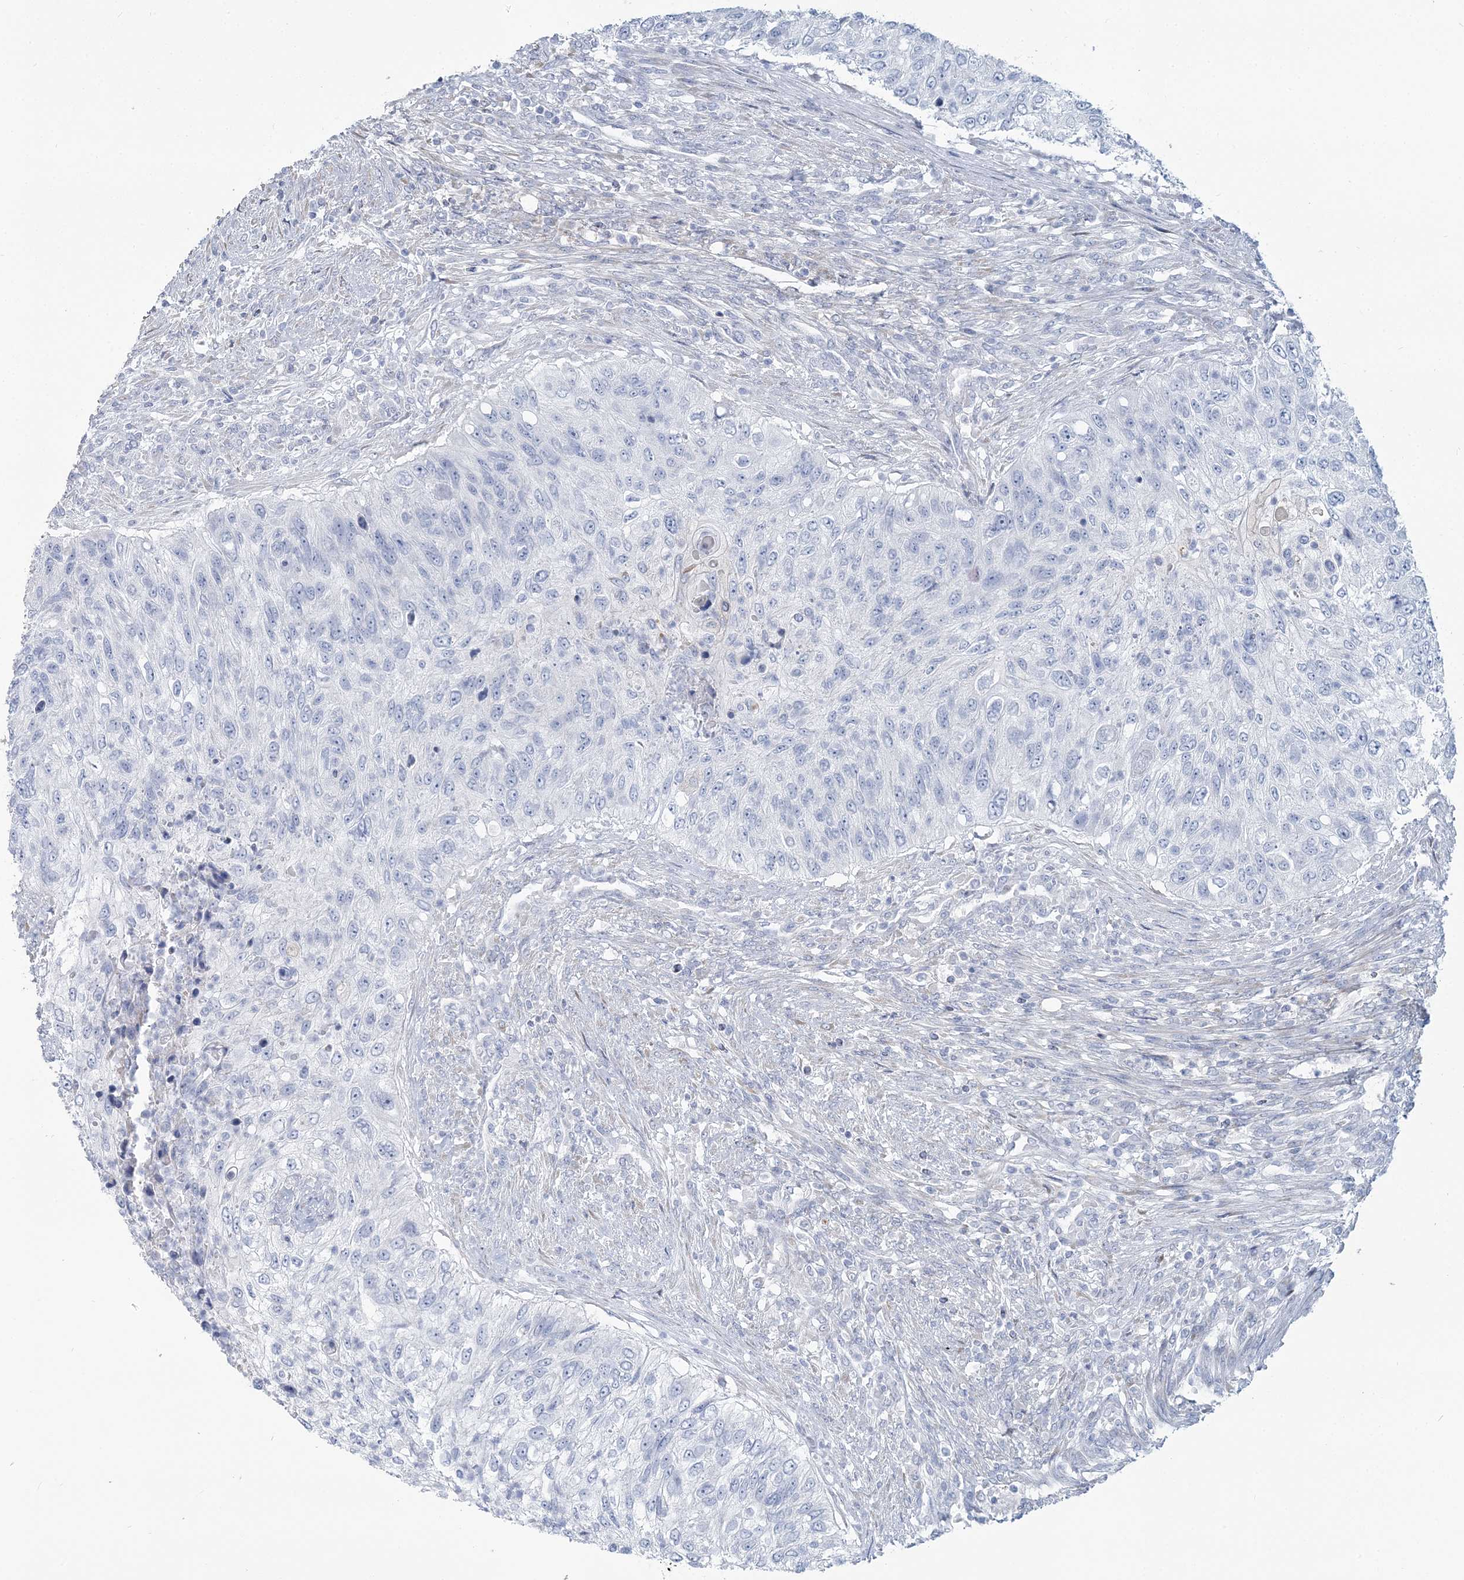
{"staining": {"intensity": "negative", "quantity": "none", "location": "none"}, "tissue": "urothelial cancer", "cell_type": "Tumor cells", "image_type": "cancer", "snomed": [{"axis": "morphology", "description": "Urothelial carcinoma, High grade"}, {"axis": "topography", "description": "Urinary bladder"}], "caption": "Immunohistochemistry micrograph of neoplastic tissue: human urothelial cancer stained with DAB exhibits no significant protein positivity in tumor cells.", "gene": "CMBL", "patient": {"sex": "female", "age": 60}}